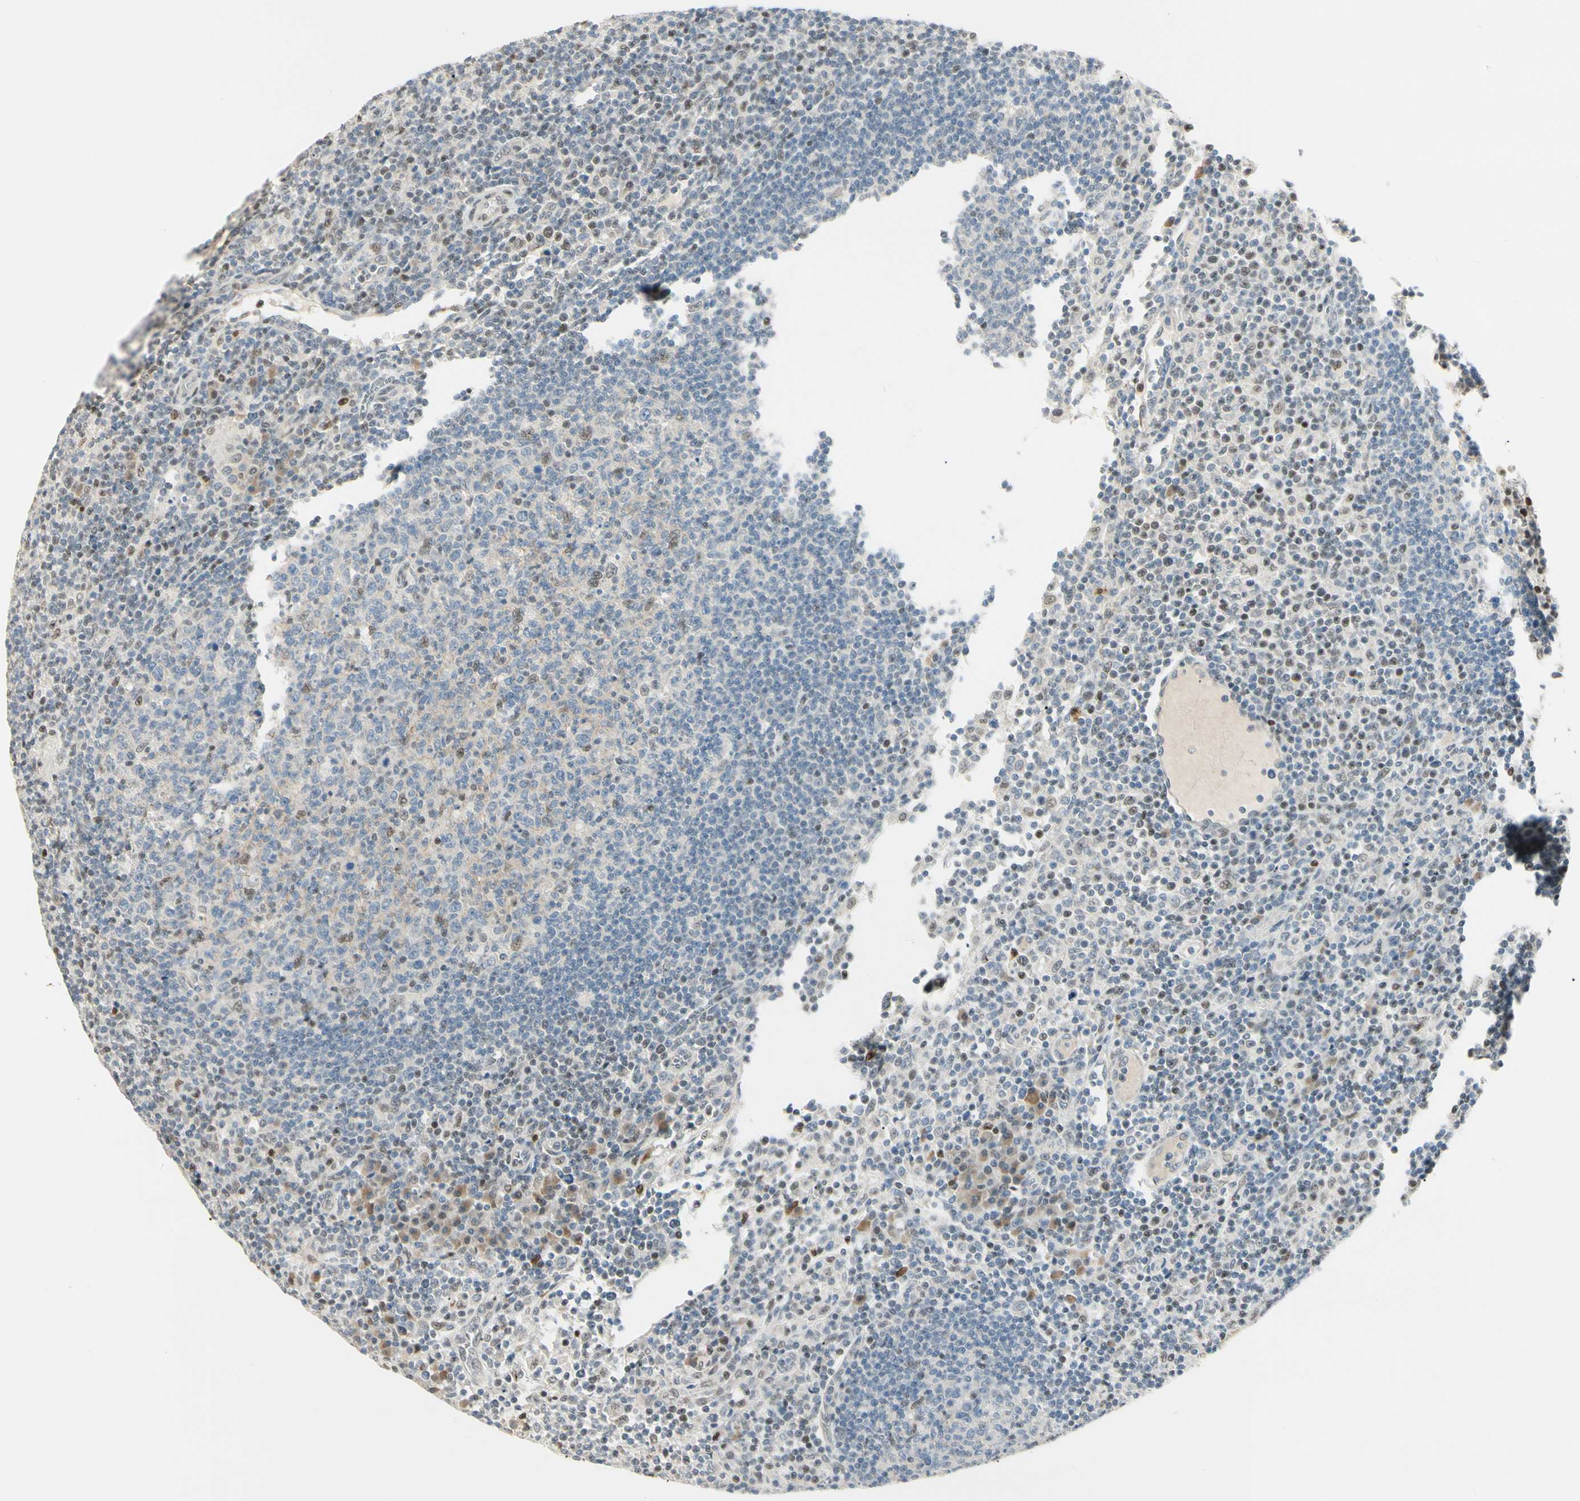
{"staining": {"intensity": "moderate", "quantity": "<25%", "location": "nuclear"}, "tissue": "lymph node", "cell_type": "Germinal center cells", "image_type": "normal", "snomed": [{"axis": "morphology", "description": "Normal tissue, NOS"}, {"axis": "morphology", "description": "Inflammation, NOS"}, {"axis": "topography", "description": "Lymph node"}], "caption": "Immunohistochemical staining of unremarkable human lymph node shows low levels of moderate nuclear expression in approximately <25% of germinal center cells.", "gene": "ATXN1", "patient": {"sex": "male", "age": 55}}